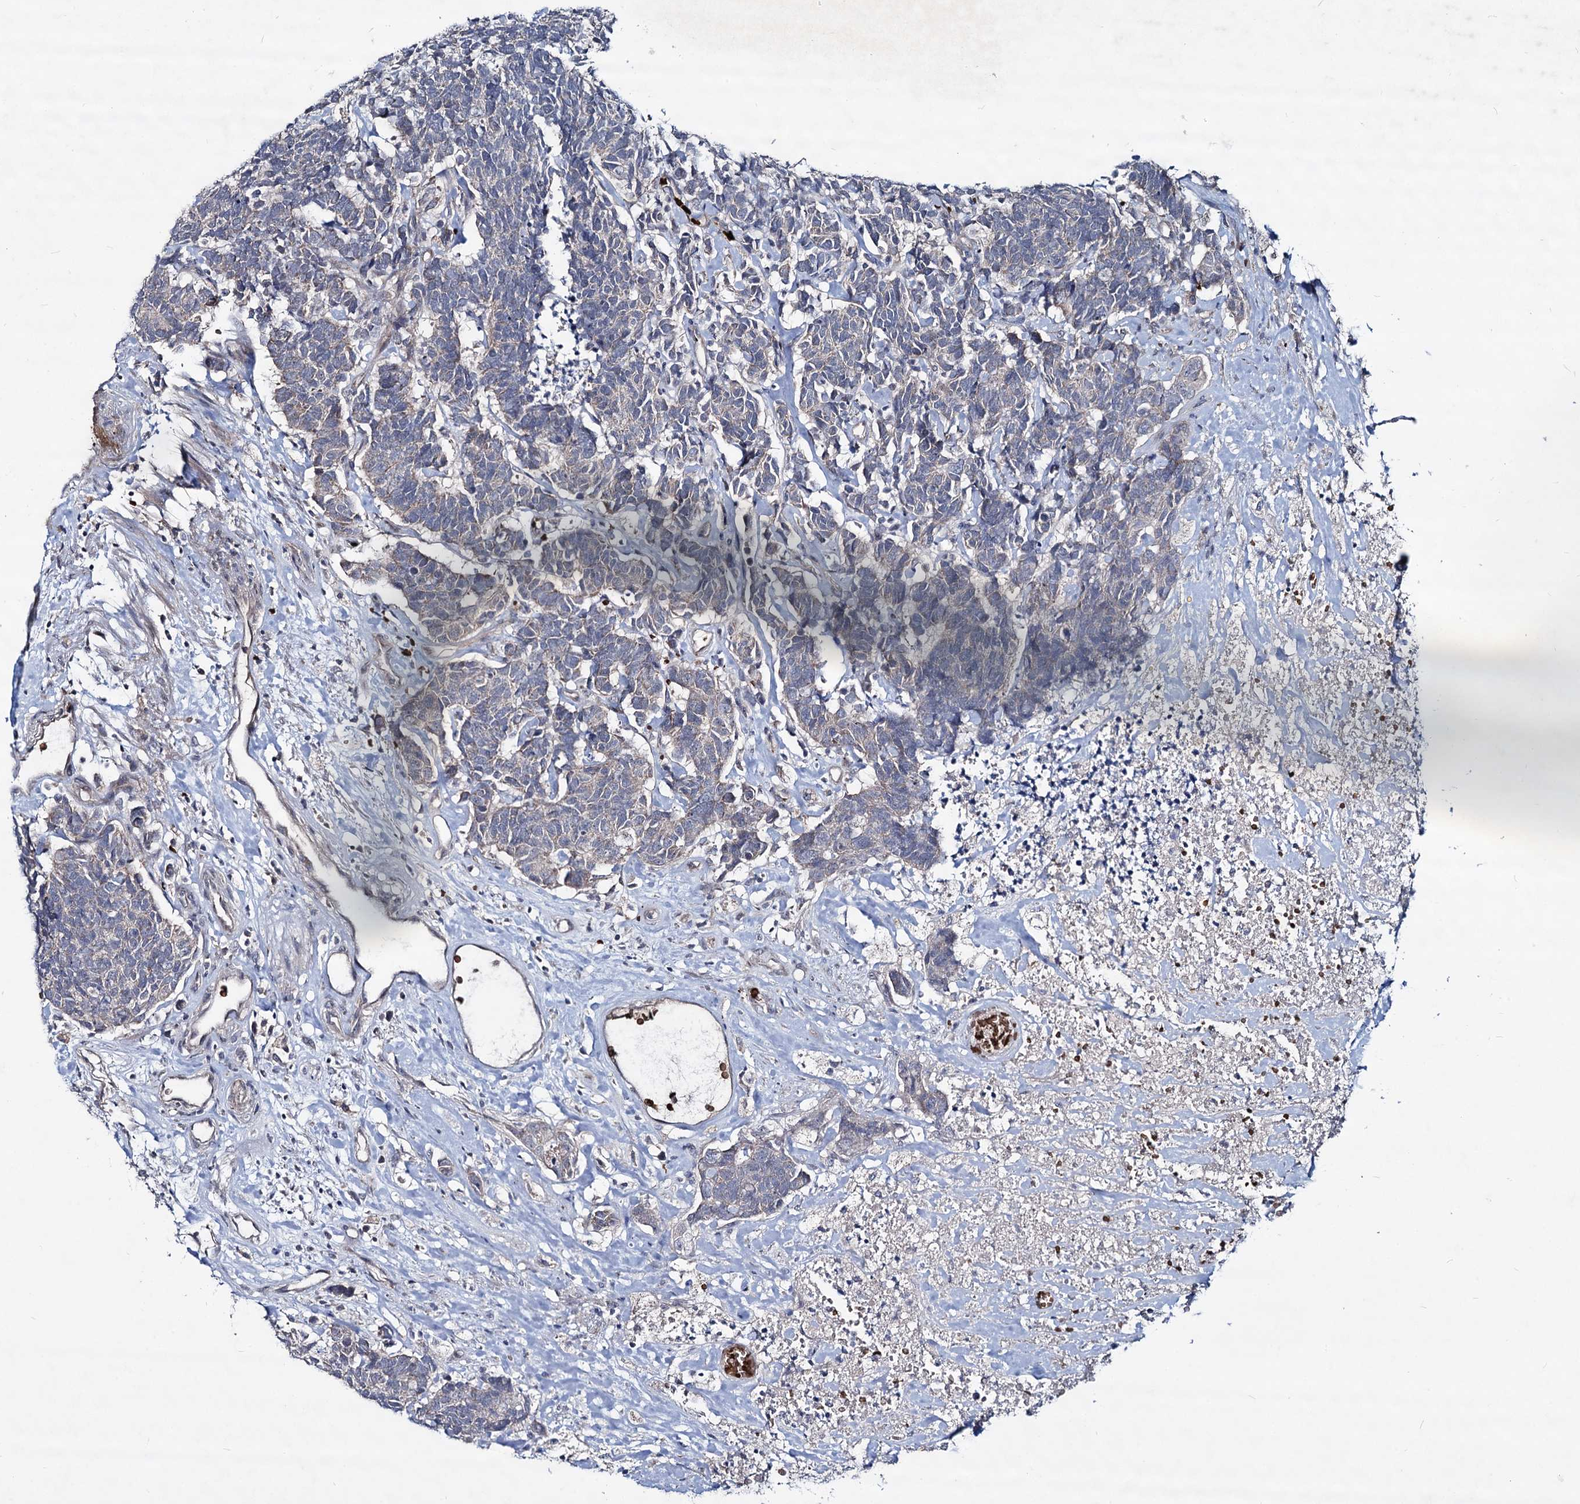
{"staining": {"intensity": "negative", "quantity": "none", "location": "none"}, "tissue": "carcinoid", "cell_type": "Tumor cells", "image_type": "cancer", "snomed": [{"axis": "morphology", "description": "Carcinoma, NOS"}, {"axis": "morphology", "description": "Carcinoid, malignant, NOS"}, {"axis": "topography", "description": "Urinary bladder"}], "caption": "The image reveals no significant expression in tumor cells of malignant carcinoid.", "gene": "RNF6", "patient": {"sex": "male", "age": 57}}